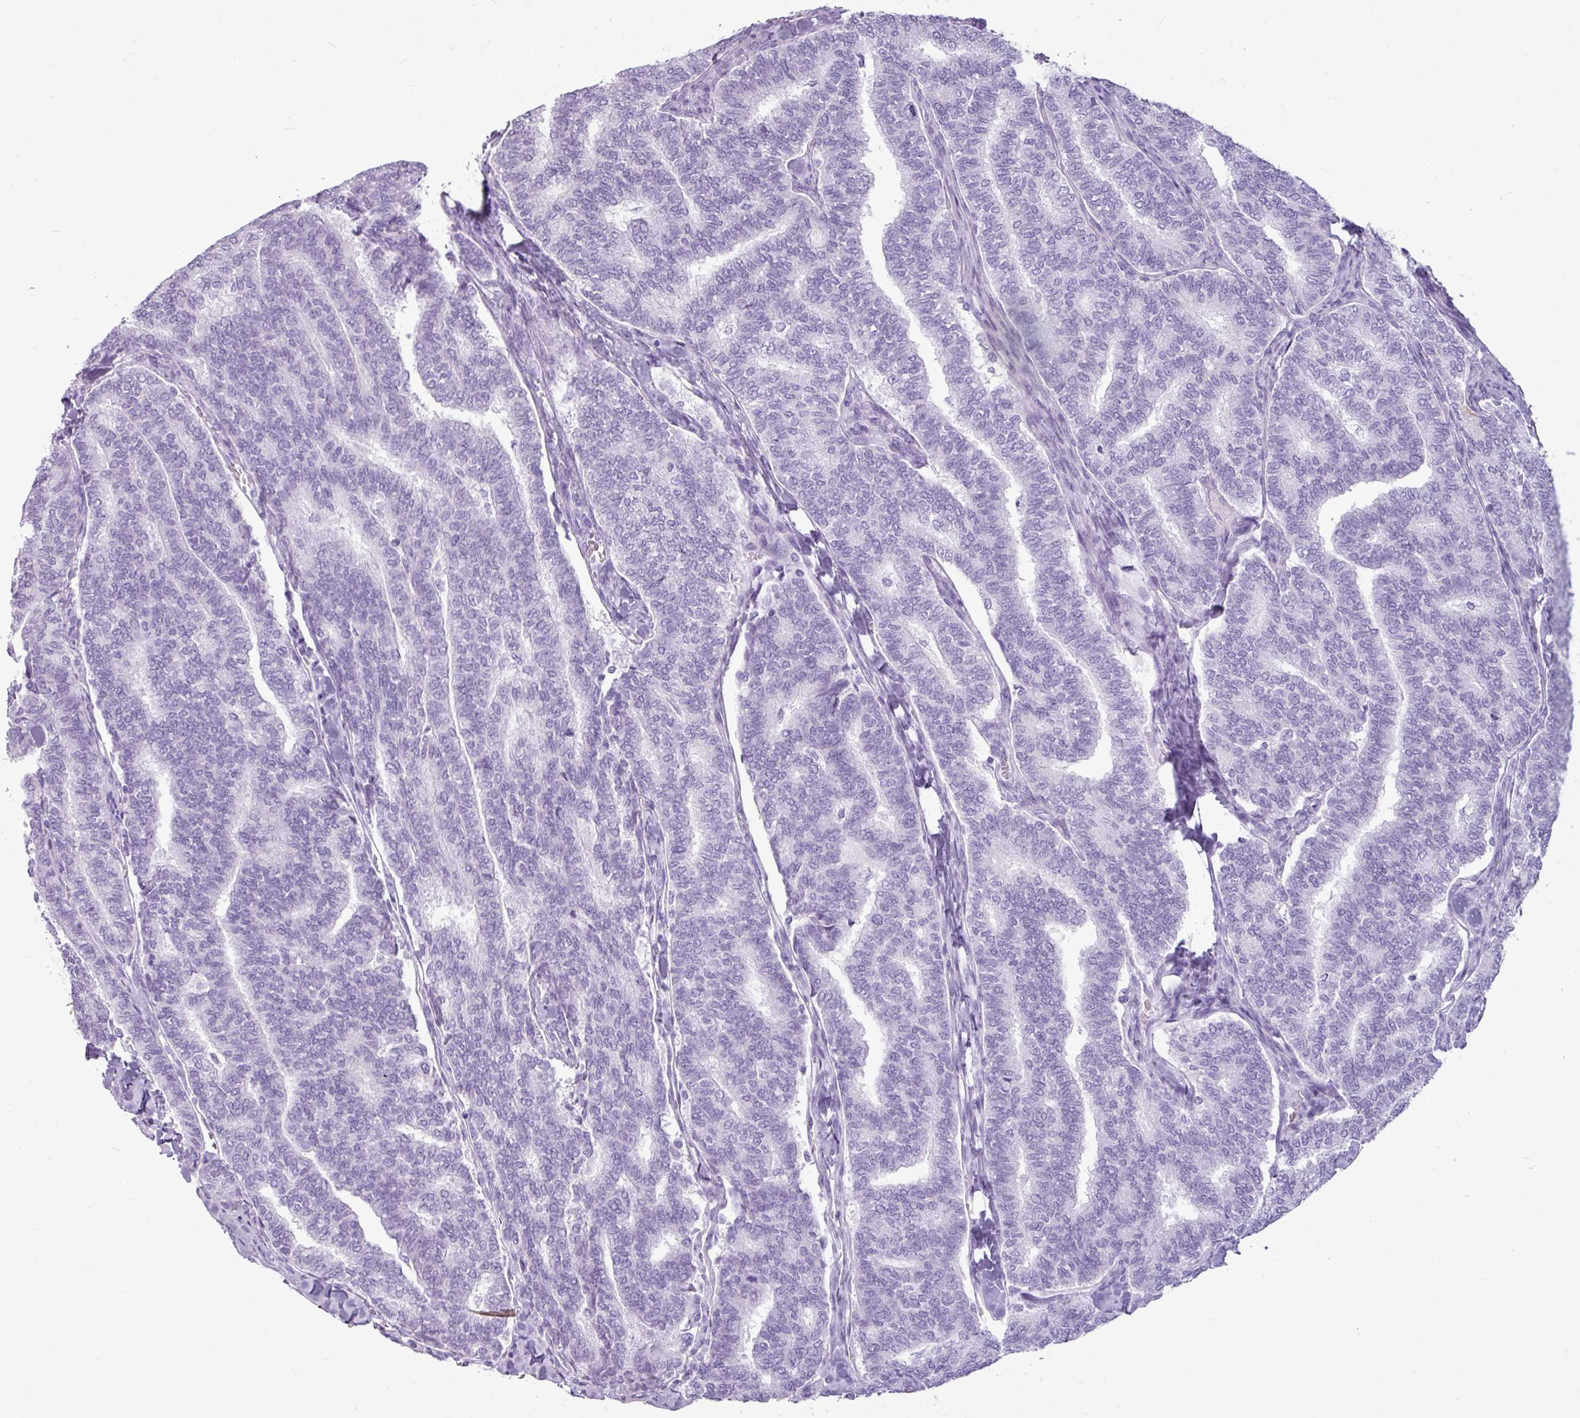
{"staining": {"intensity": "negative", "quantity": "none", "location": "none"}, "tissue": "thyroid cancer", "cell_type": "Tumor cells", "image_type": "cancer", "snomed": [{"axis": "morphology", "description": "Papillary adenocarcinoma, NOS"}, {"axis": "topography", "description": "Thyroid gland"}], "caption": "Protein analysis of papillary adenocarcinoma (thyroid) exhibits no significant staining in tumor cells. Nuclei are stained in blue.", "gene": "AMY1B", "patient": {"sex": "female", "age": 35}}